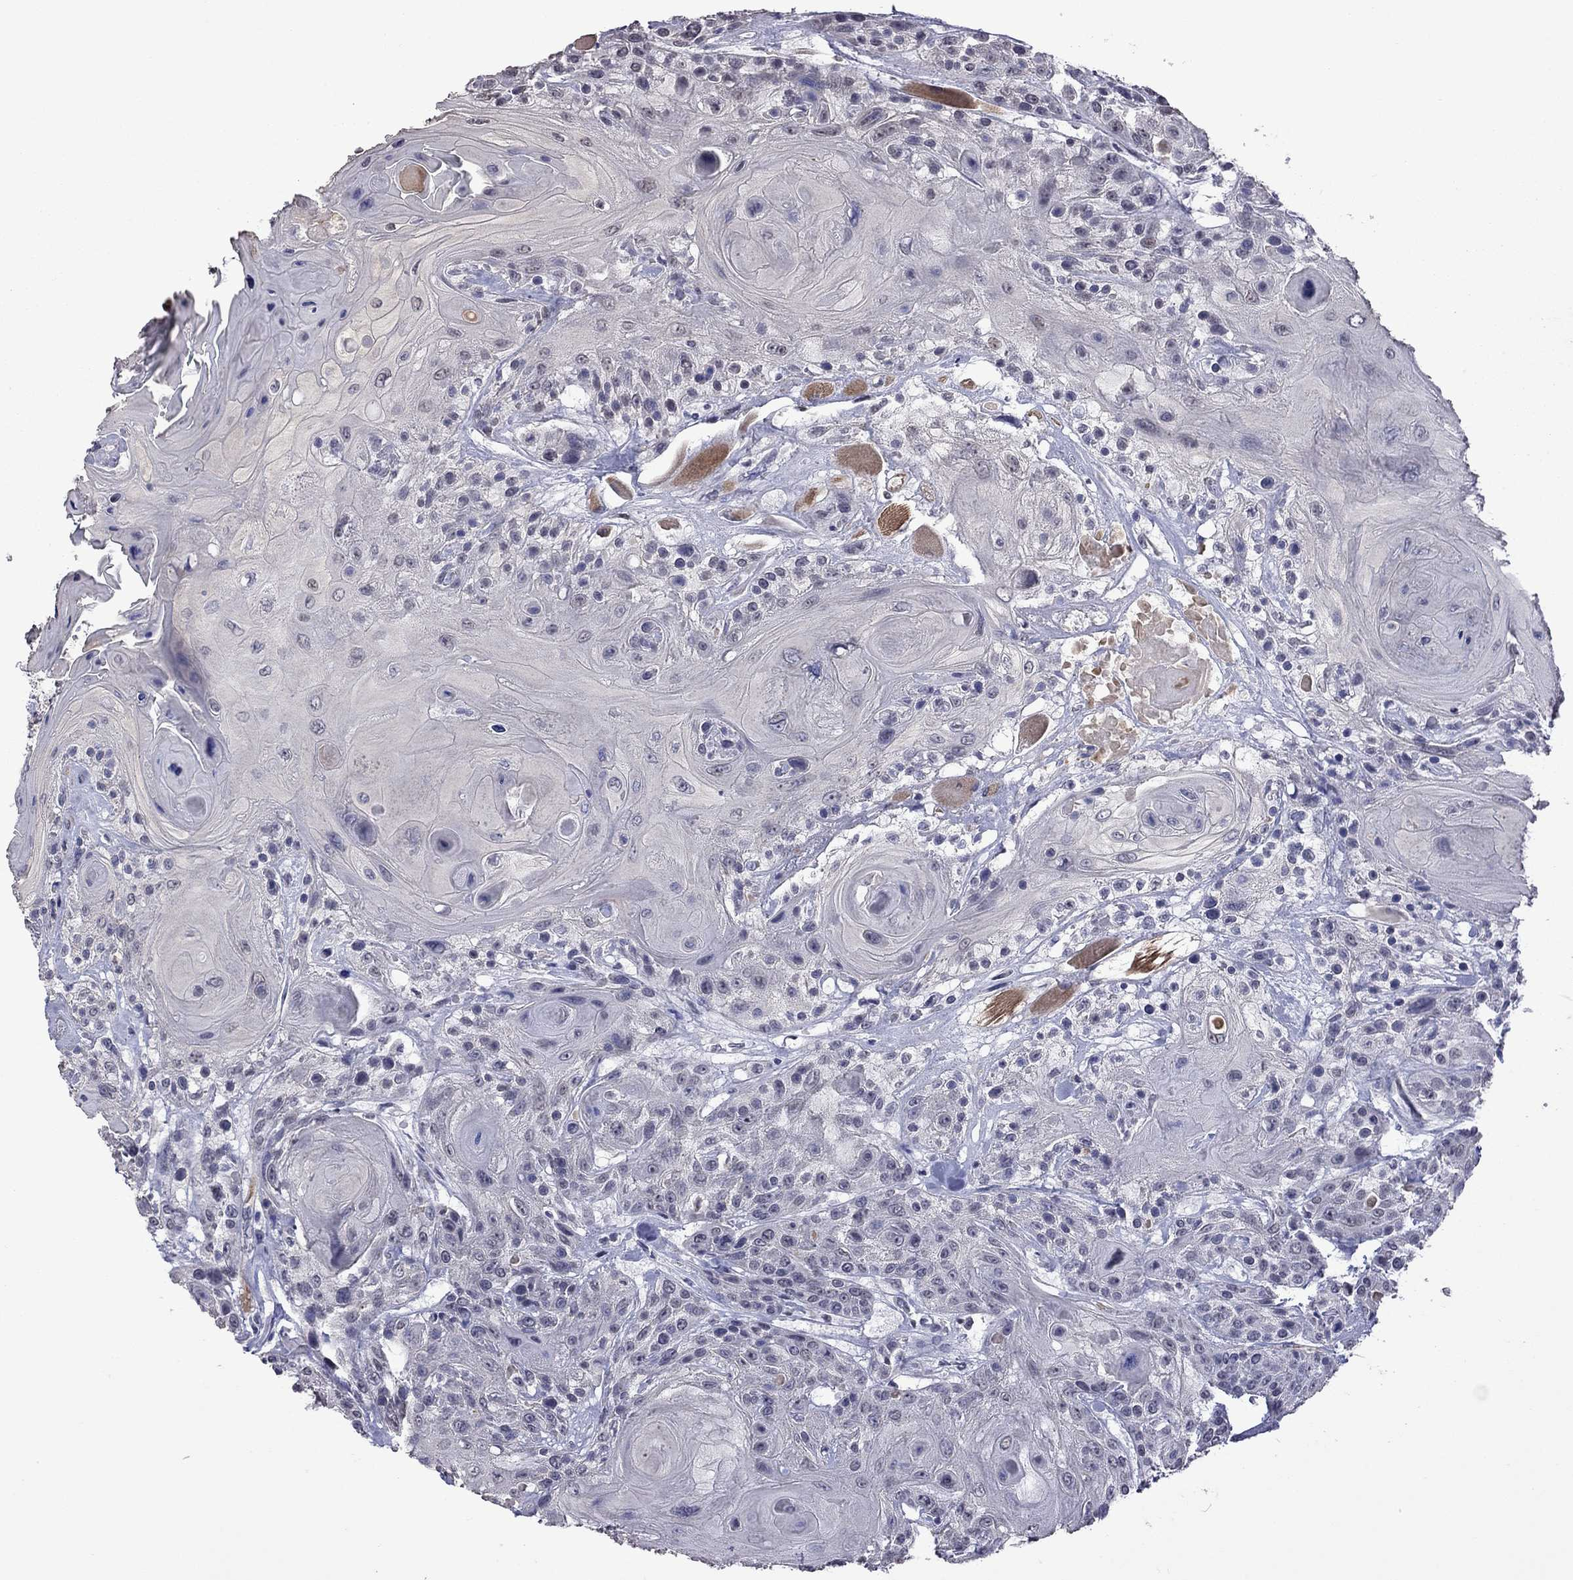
{"staining": {"intensity": "negative", "quantity": "none", "location": "none"}, "tissue": "head and neck cancer", "cell_type": "Tumor cells", "image_type": "cancer", "snomed": [{"axis": "morphology", "description": "Squamous cell carcinoma, NOS"}, {"axis": "topography", "description": "Head-Neck"}], "caption": "This is an IHC image of human head and neck squamous cell carcinoma. There is no expression in tumor cells.", "gene": "PPP1R3A", "patient": {"sex": "female", "age": 59}}